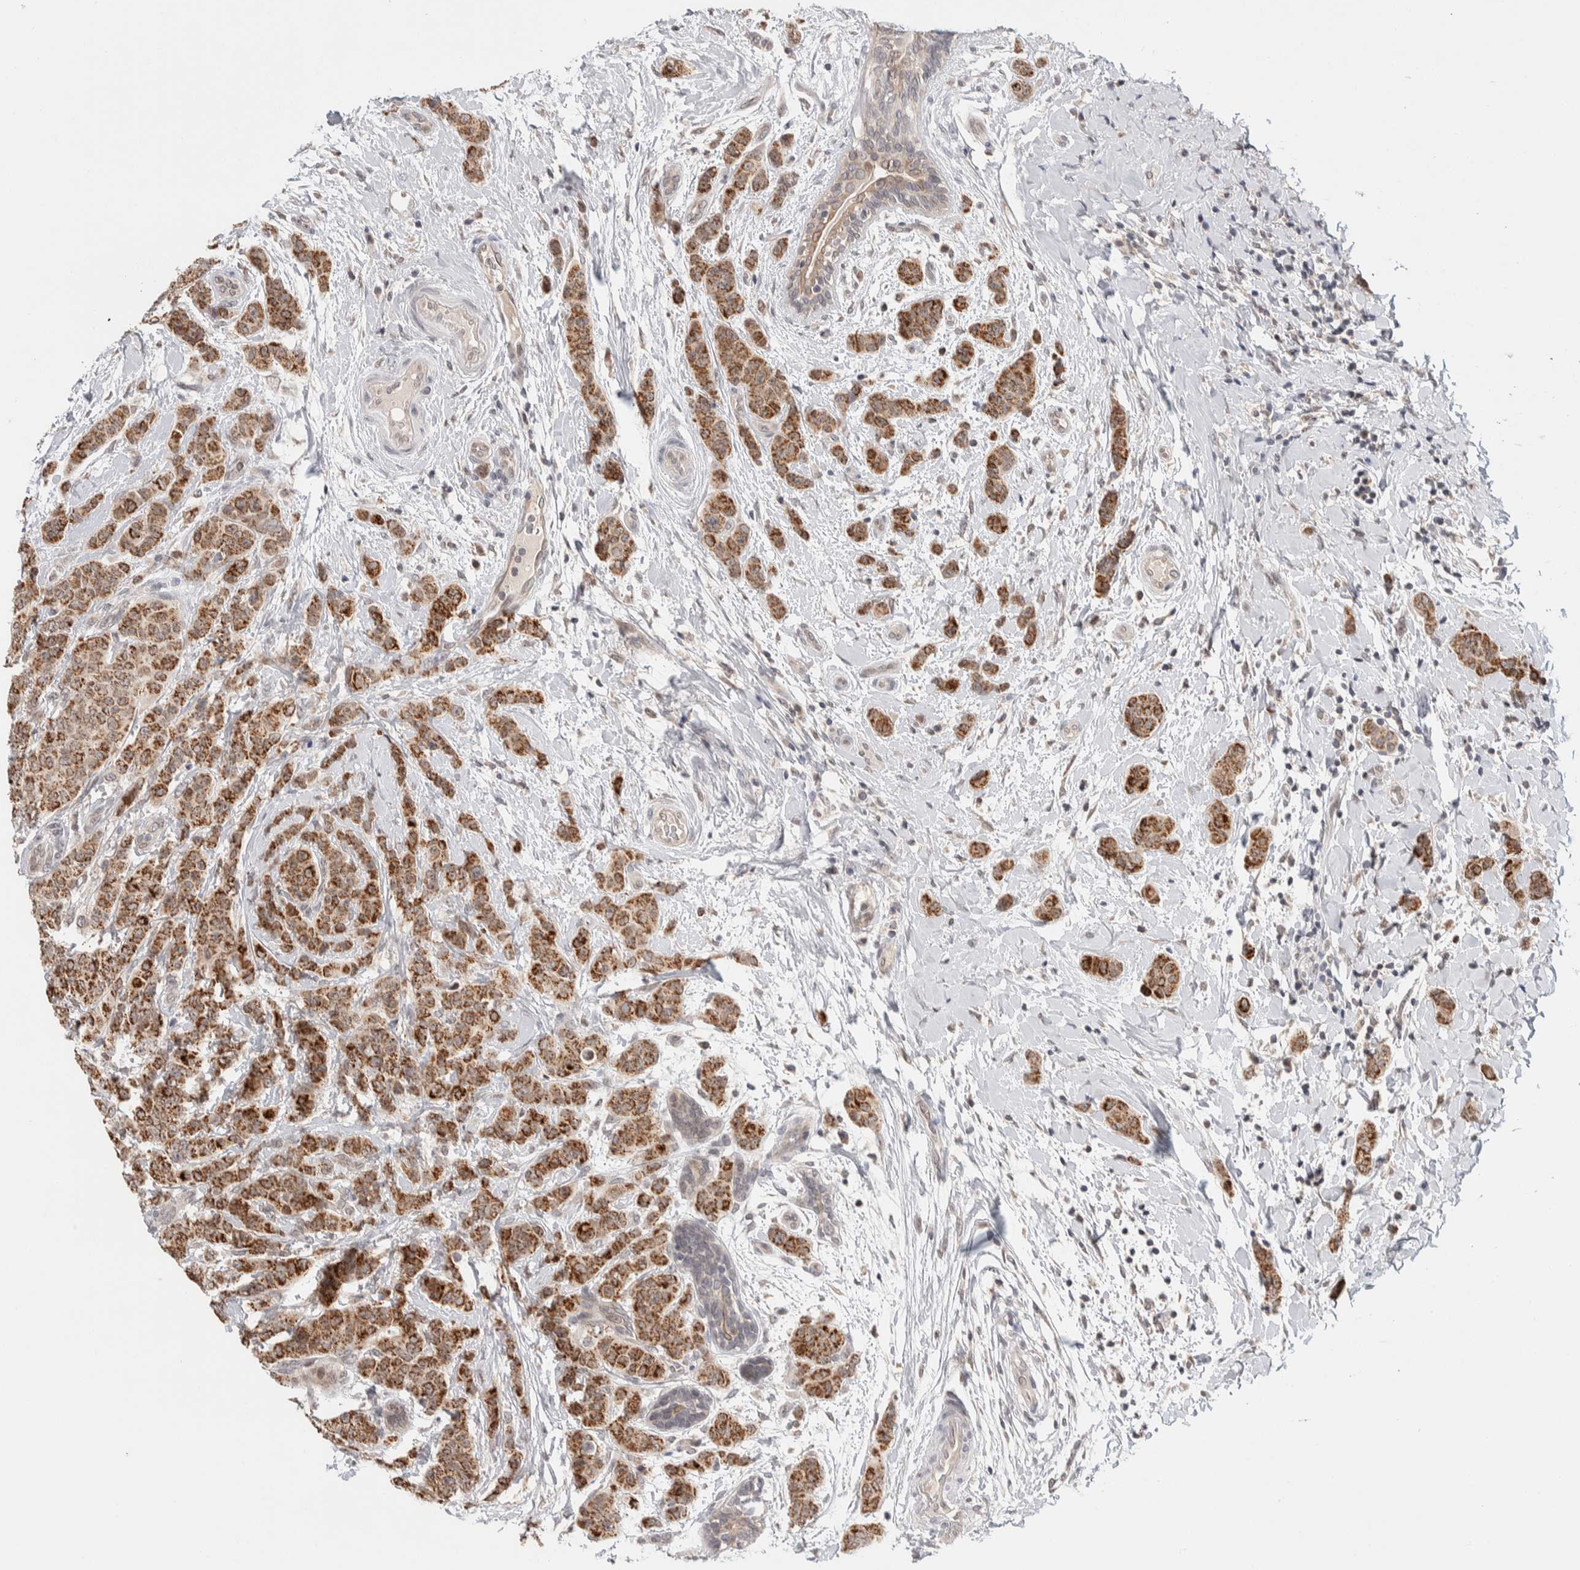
{"staining": {"intensity": "strong", "quantity": ">75%", "location": "cytoplasmic/membranous"}, "tissue": "breast cancer", "cell_type": "Tumor cells", "image_type": "cancer", "snomed": [{"axis": "morphology", "description": "Normal tissue, NOS"}, {"axis": "morphology", "description": "Duct carcinoma"}, {"axis": "topography", "description": "Breast"}], "caption": "Immunohistochemical staining of breast invasive ductal carcinoma demonstrates high levels of strong cytoplasmic/membranous staining in about >75% of tumor cells. Nuclei are stained in blue.", "gene": "CRAT", "patient": {"sex": "female", "age": 40}}